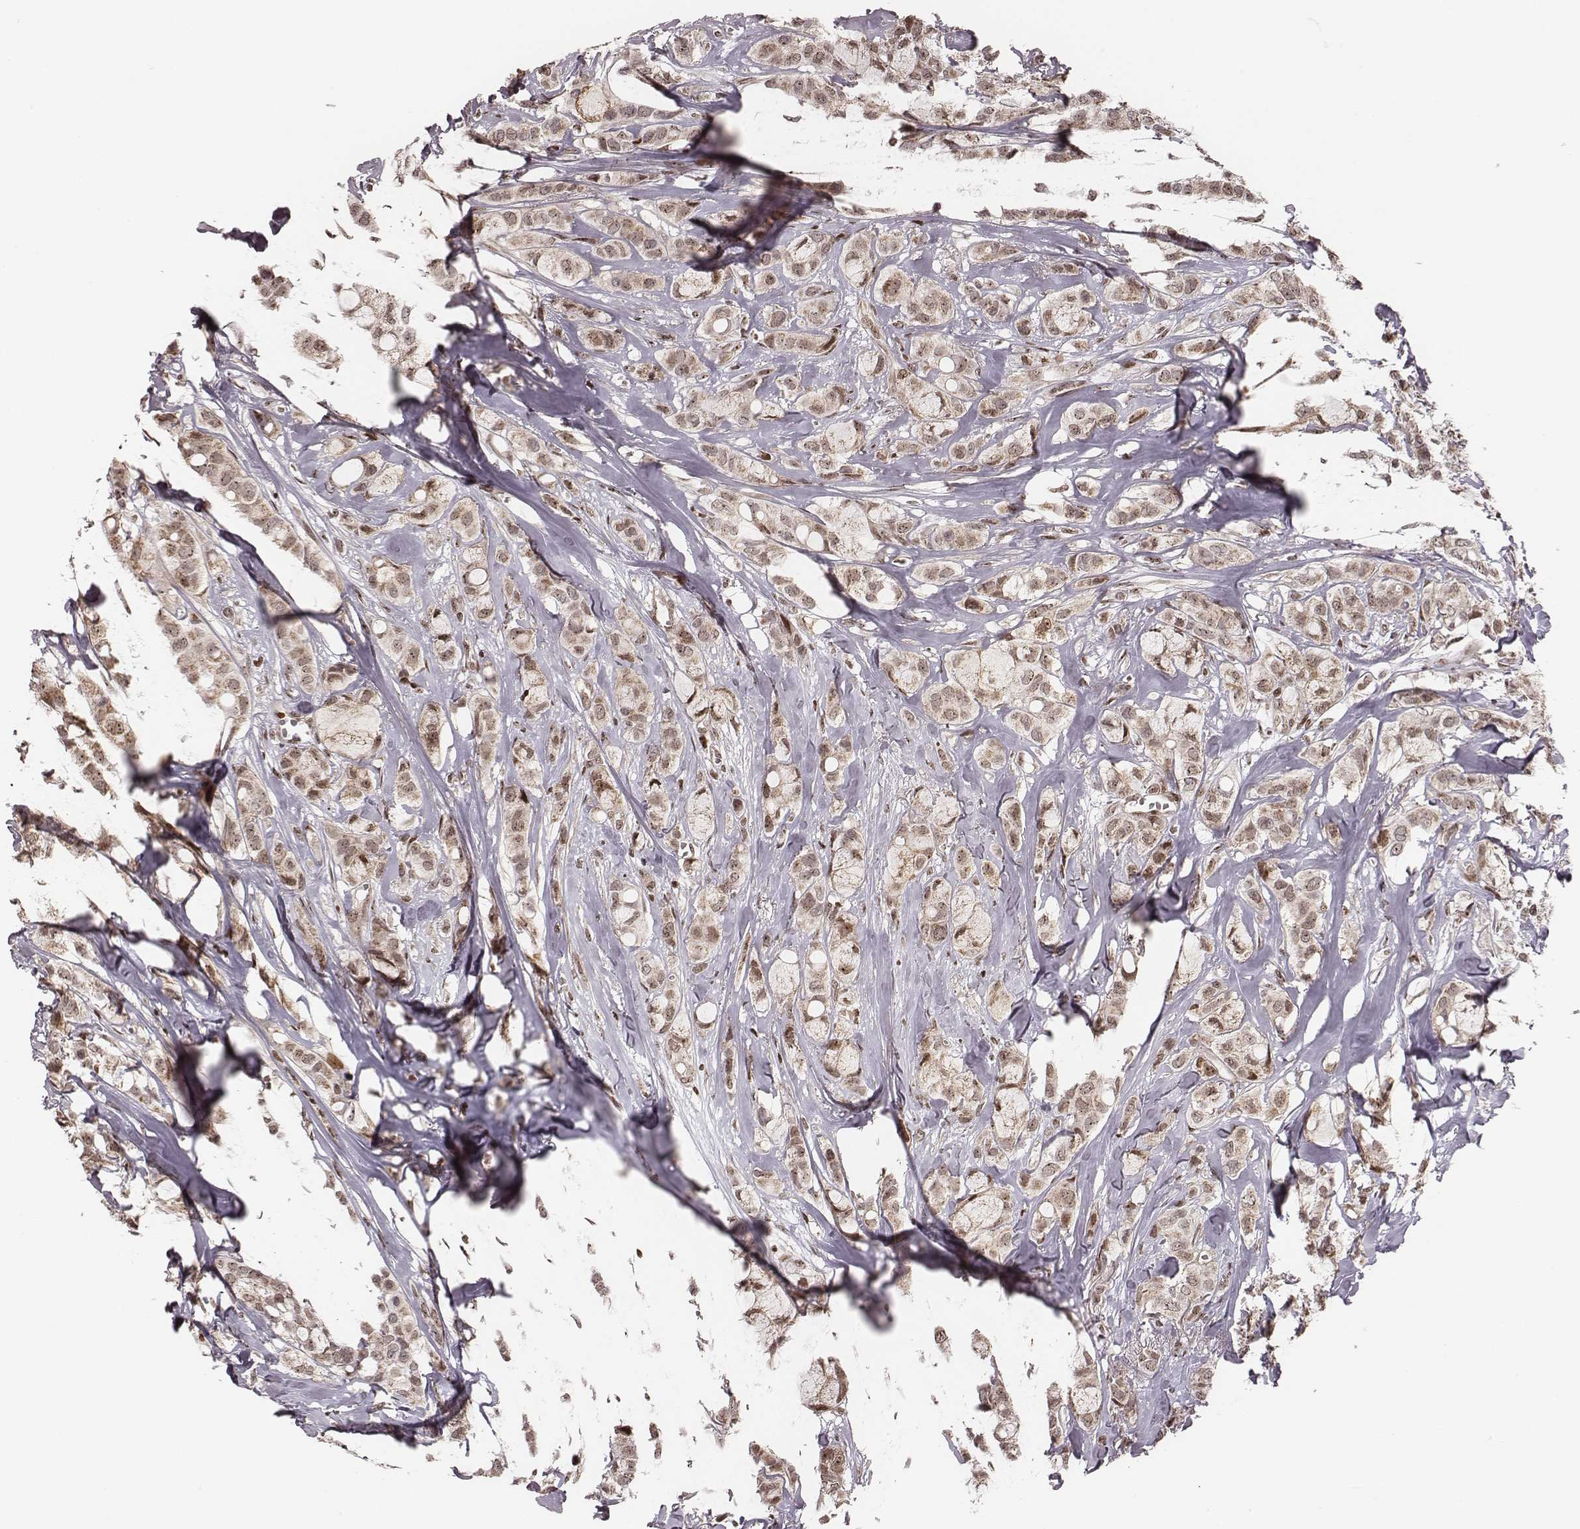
{"staining": {"intensity": "weak", "quantity": ">75%", "location": "cytoplasmic/membranous,nuclear"}, "tissue": "breast cancer", "cell_type": "Tumor cells", "image_type": "cancer", "snomed": [{"axis": "morphology", "description": "Duct carcinoma"}, {"axis": "topography", "description": "Breast"}], "caption": "The histopathology image reveals staining of breast cancer (infiltrating ductal carcinoma), revealing weak cytoplasmic/membranous and nuclear protein positivity (brown color) within tumor cells.", "gene": "VRK3", "patient": {"sex": "female", "age": 85}}